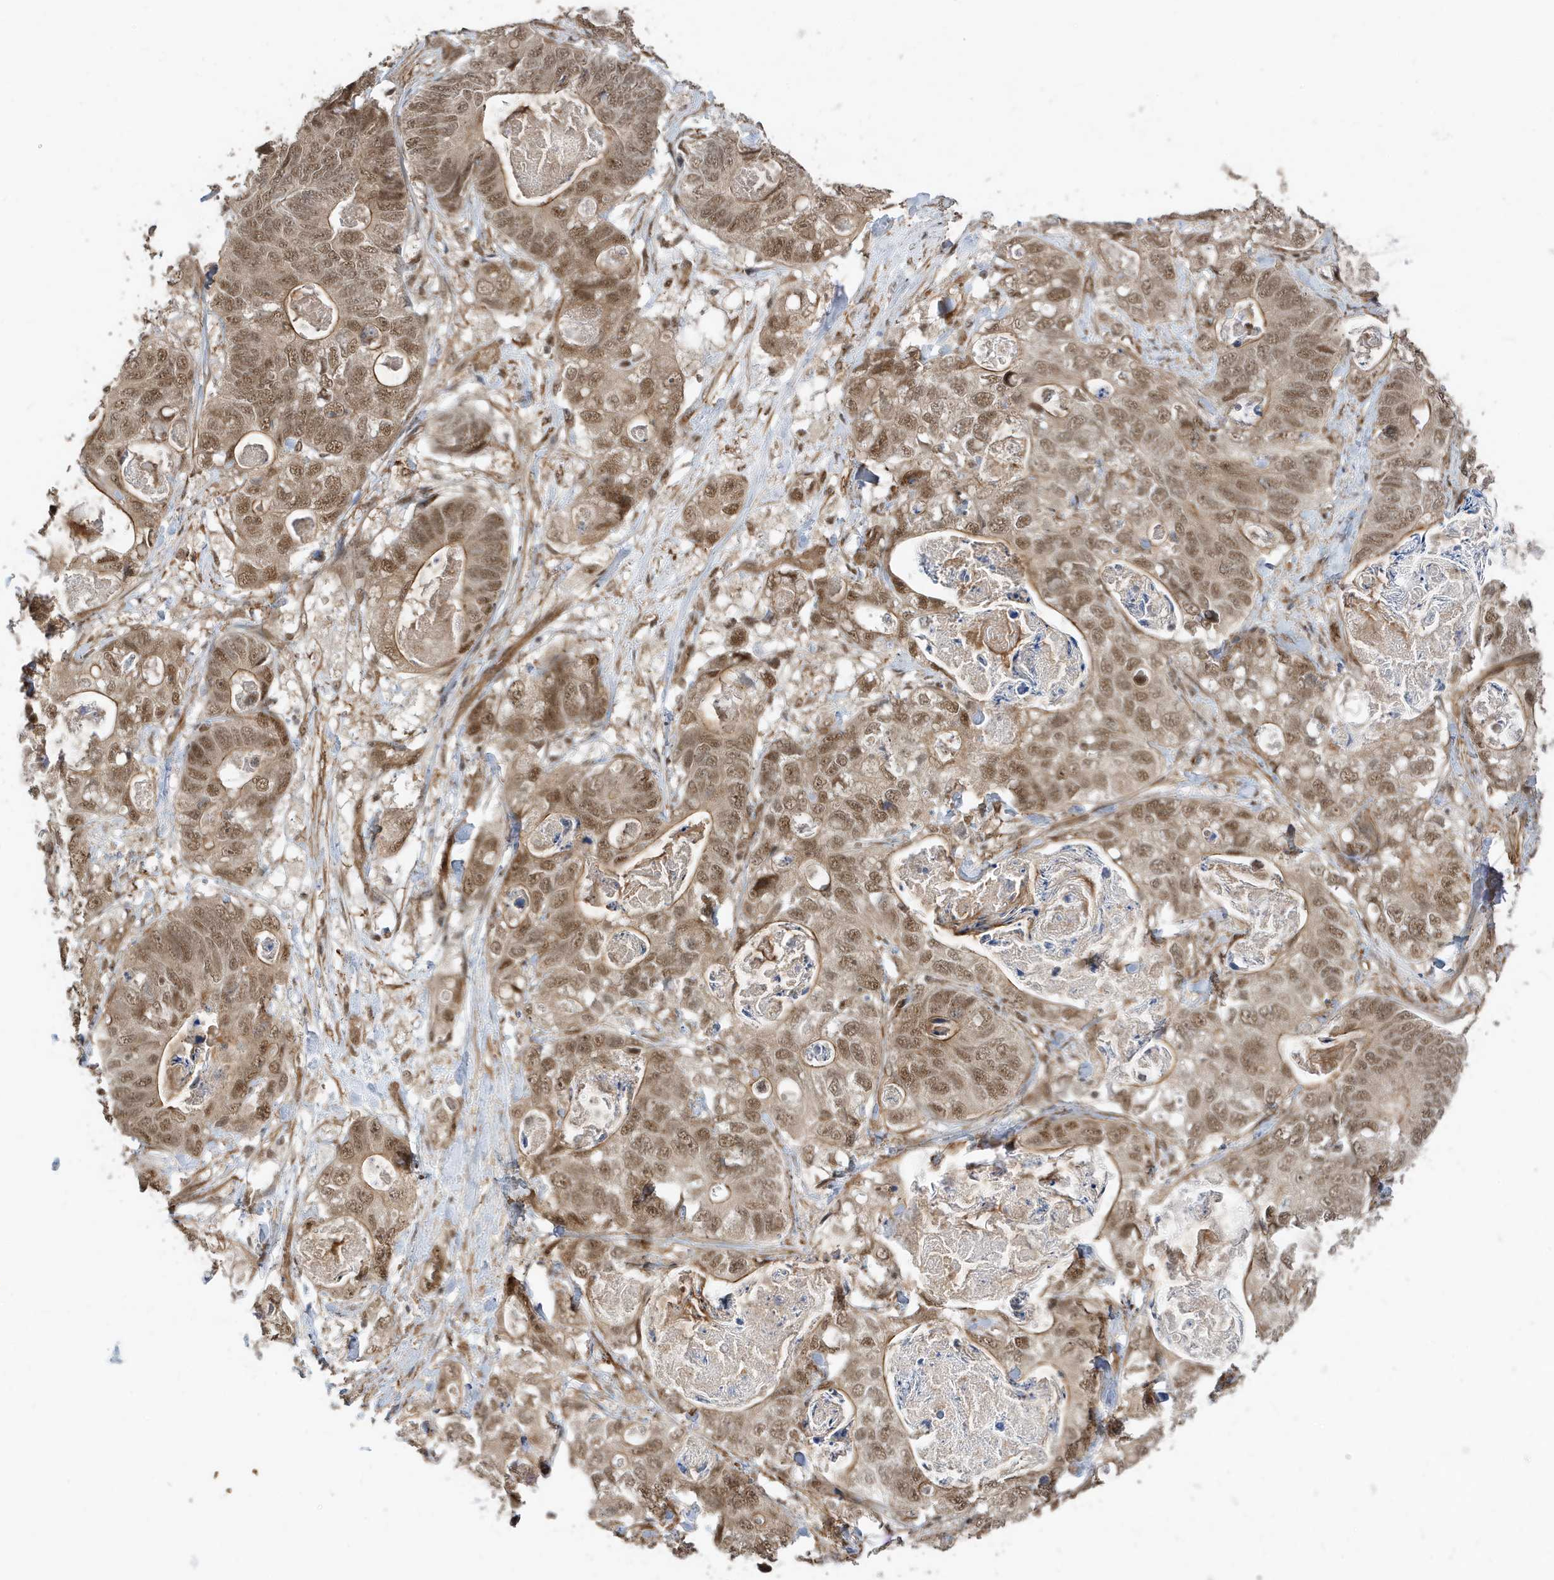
{"staining": {"intensity": "moderate", "quantity": ">75%", "location": "cytoplasmic/membranous,nuclear"}, "tissue": "stomach cancer", "cell_type": "Tumor cells", "image_type": "cancer", "snomed": [{"axis": "morphology", "description": "Normal tissue, NOS"}, {"axis": "morphology", "description": "Adenocarcinoma, NOS"}, {"axis": "topography", "description": "Stomach"}], "caption": "IHC of stomach cancer (adenocarcinoma) displays medium levels of moderate cytoplasmic/membranous and nuclear expression in approximately >75% of tumor cells.", "gene": "MAST3", "patient": {"sex": "female", "age": 89}}